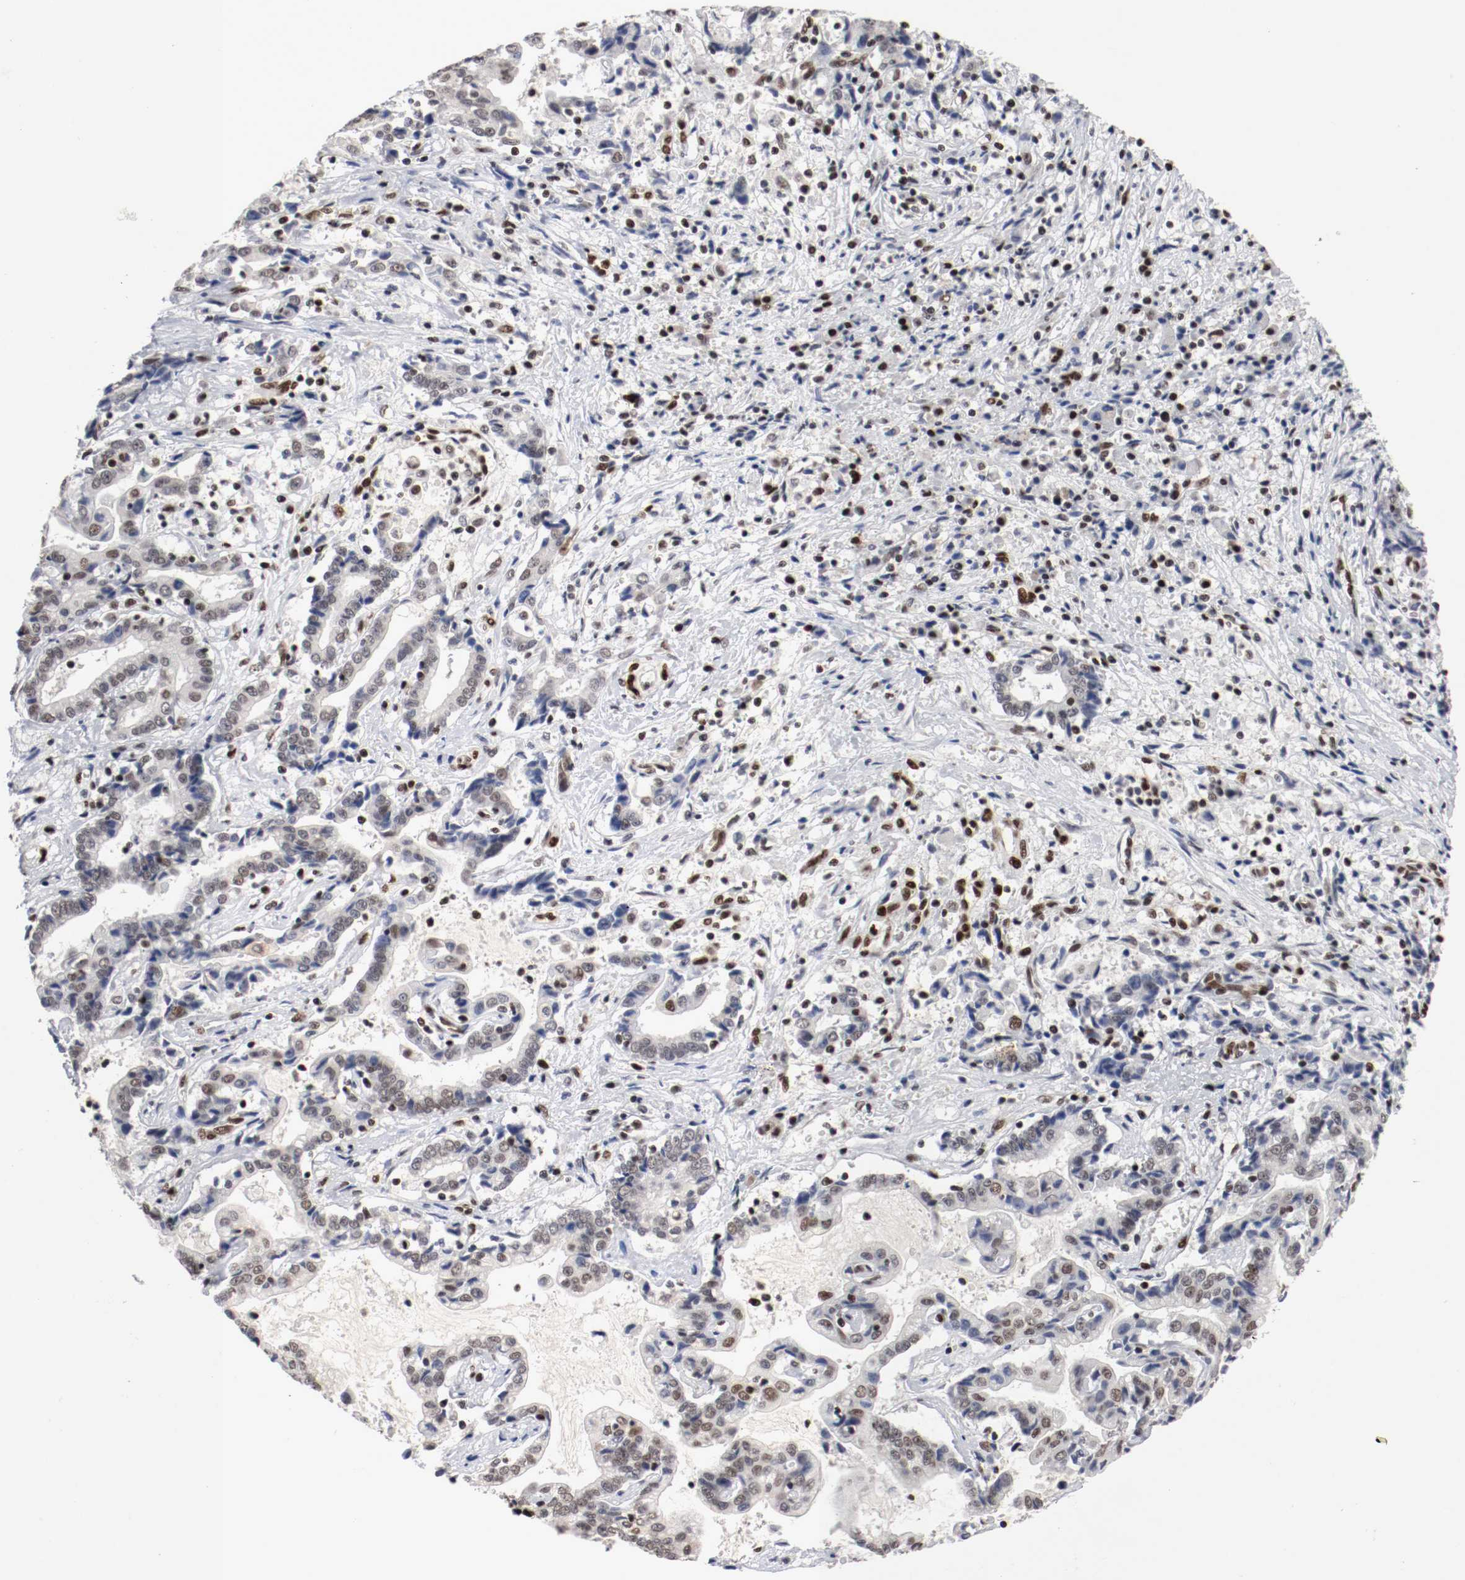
{"staining": {"intensity": "weak", "quantity": "25%-75%", "location": "nuclear"}, "tissue": "liver cancer", "cell_type": "Tumor cells", "image_type": "cancer", "snomed": [{"axis": "morphology", "description": "Cholangiocarcinoma"}, {"axis": "topography", "description": "Liver"}], "caption": "Brown immunohistochemical staining in liver cholangiocarcinoma reveals weak nuclear positivity in about 25%-75% of tumor cells.", "gene": "MEF2D", "patient": {"sex": "male", "age": 57}}